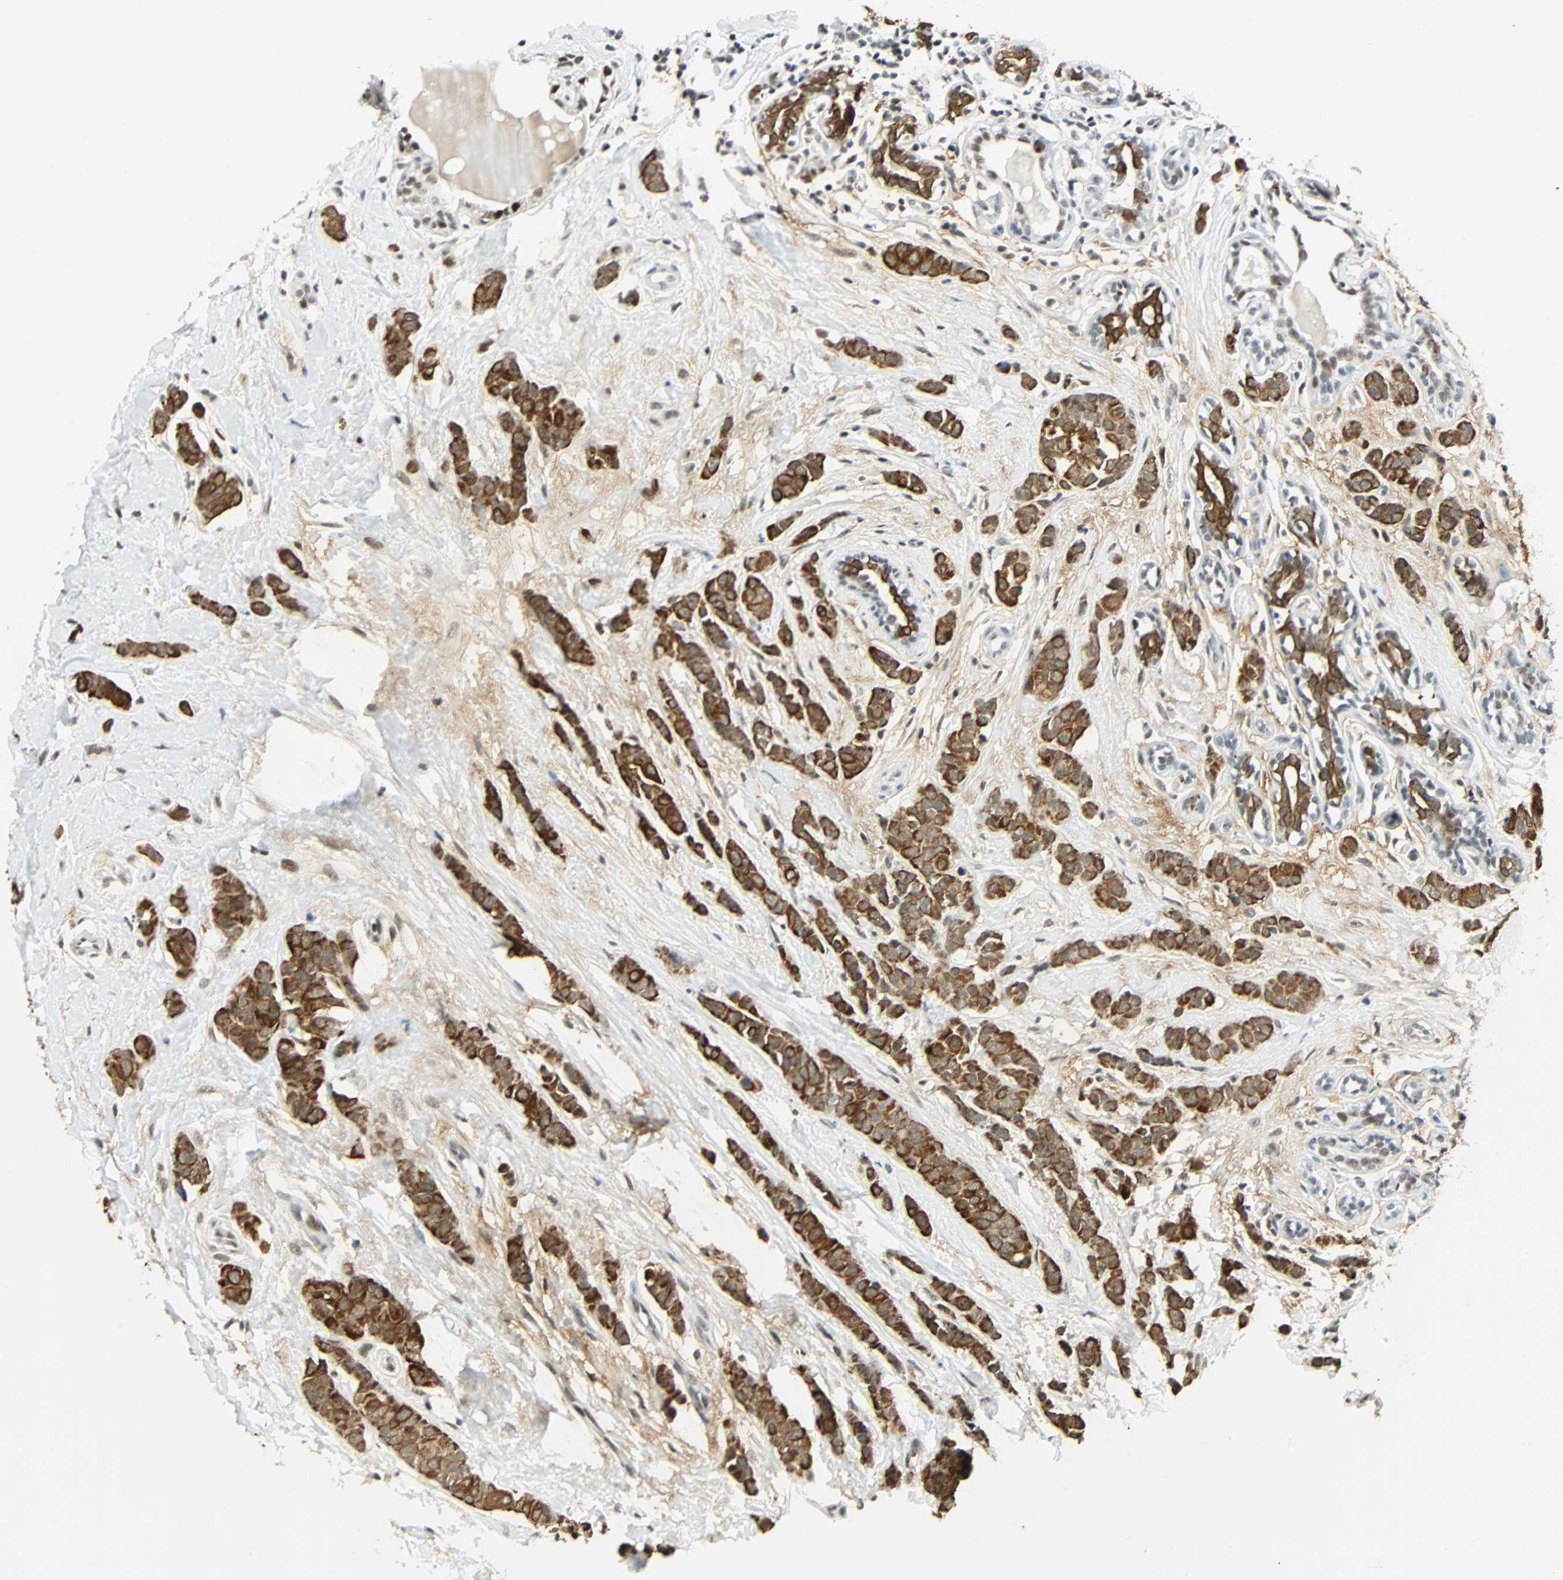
{"staining": {"intensity": "strong", "quantity": ">75%", "location": "cytoplasmic/membranous"}, "tissue": "breast cancer", "cell_type": "Tumor cells", "image_type": "cancer", "snomed": [{"axis": "morphology", "description": "Normal tissue, NOS"}, {"axis": "morphology", "description": "Duct carcinoma"}, {"axis": "topography", "description": "Breast"}], "caption": "DAB immunohistochemical staining of human breast cancer reveals strong cytoplasmic/membranous protein expression in about >75% of tumor cells. The protein is stained brown, and the nuclei are stained in blue (DAB IHC with brightfield microscopy, high magnification).", "gene": "NELFE", "patient": {"sex": "female", "age": 40}}